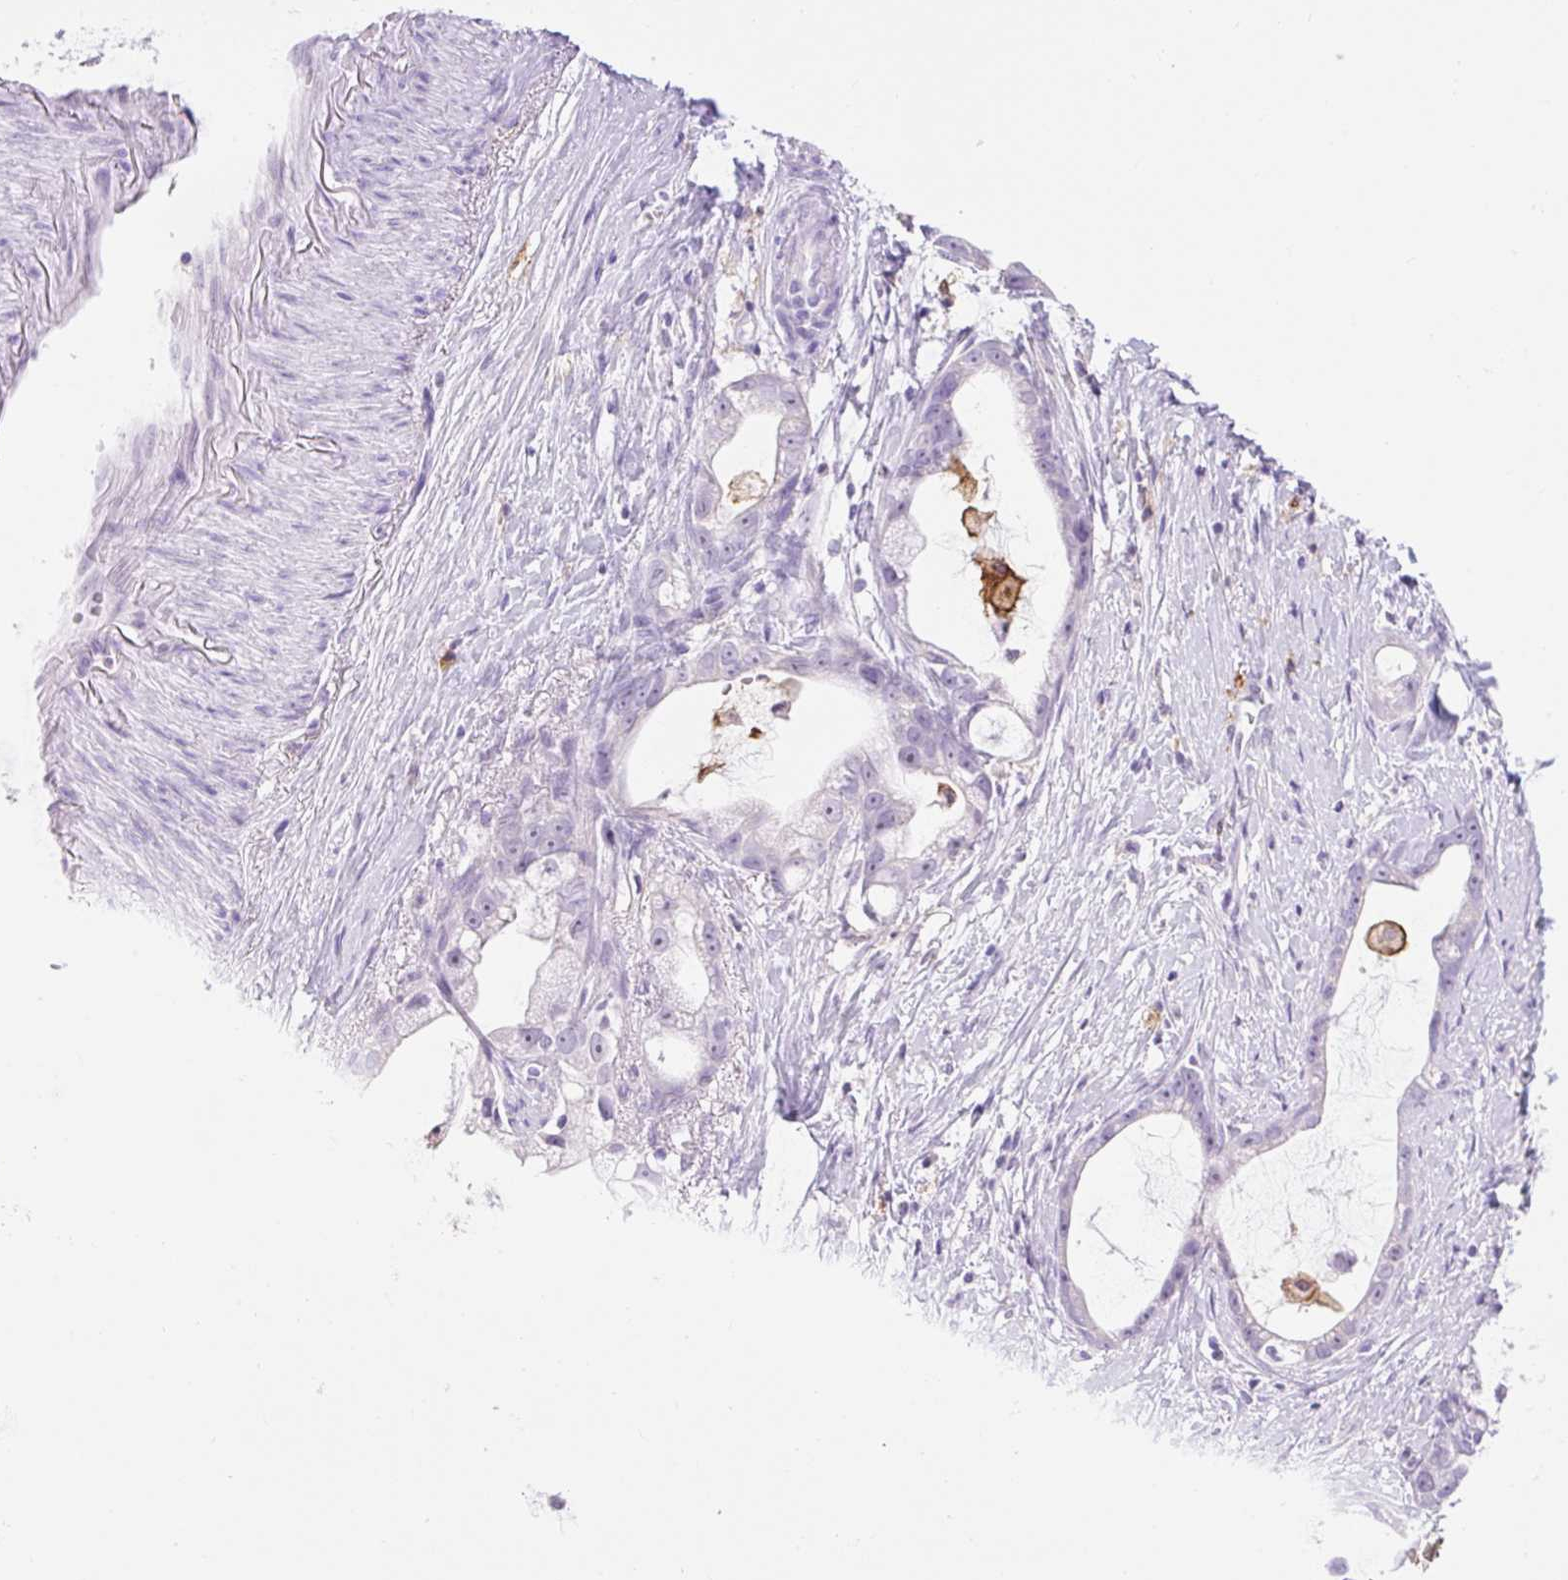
{"staining": {"intensity": "negative", "quantity": "none", "location": "none"}, "tissue": "stomach cancer", "cell_type": "Tumor cells", "image_type": "cancer", "snomed": [{"axis": "morphology", "description": "Adenocarcinoma, NOS"}, {"axis": "topography", "description": "Stomach"}], "caption": "A histopathology image of human stomach cancer (adenocarcinoma) is negative for staining in tumor cells.", "gene": "SIGLEC1", "patient": {"sex": "male", "age": 55}}